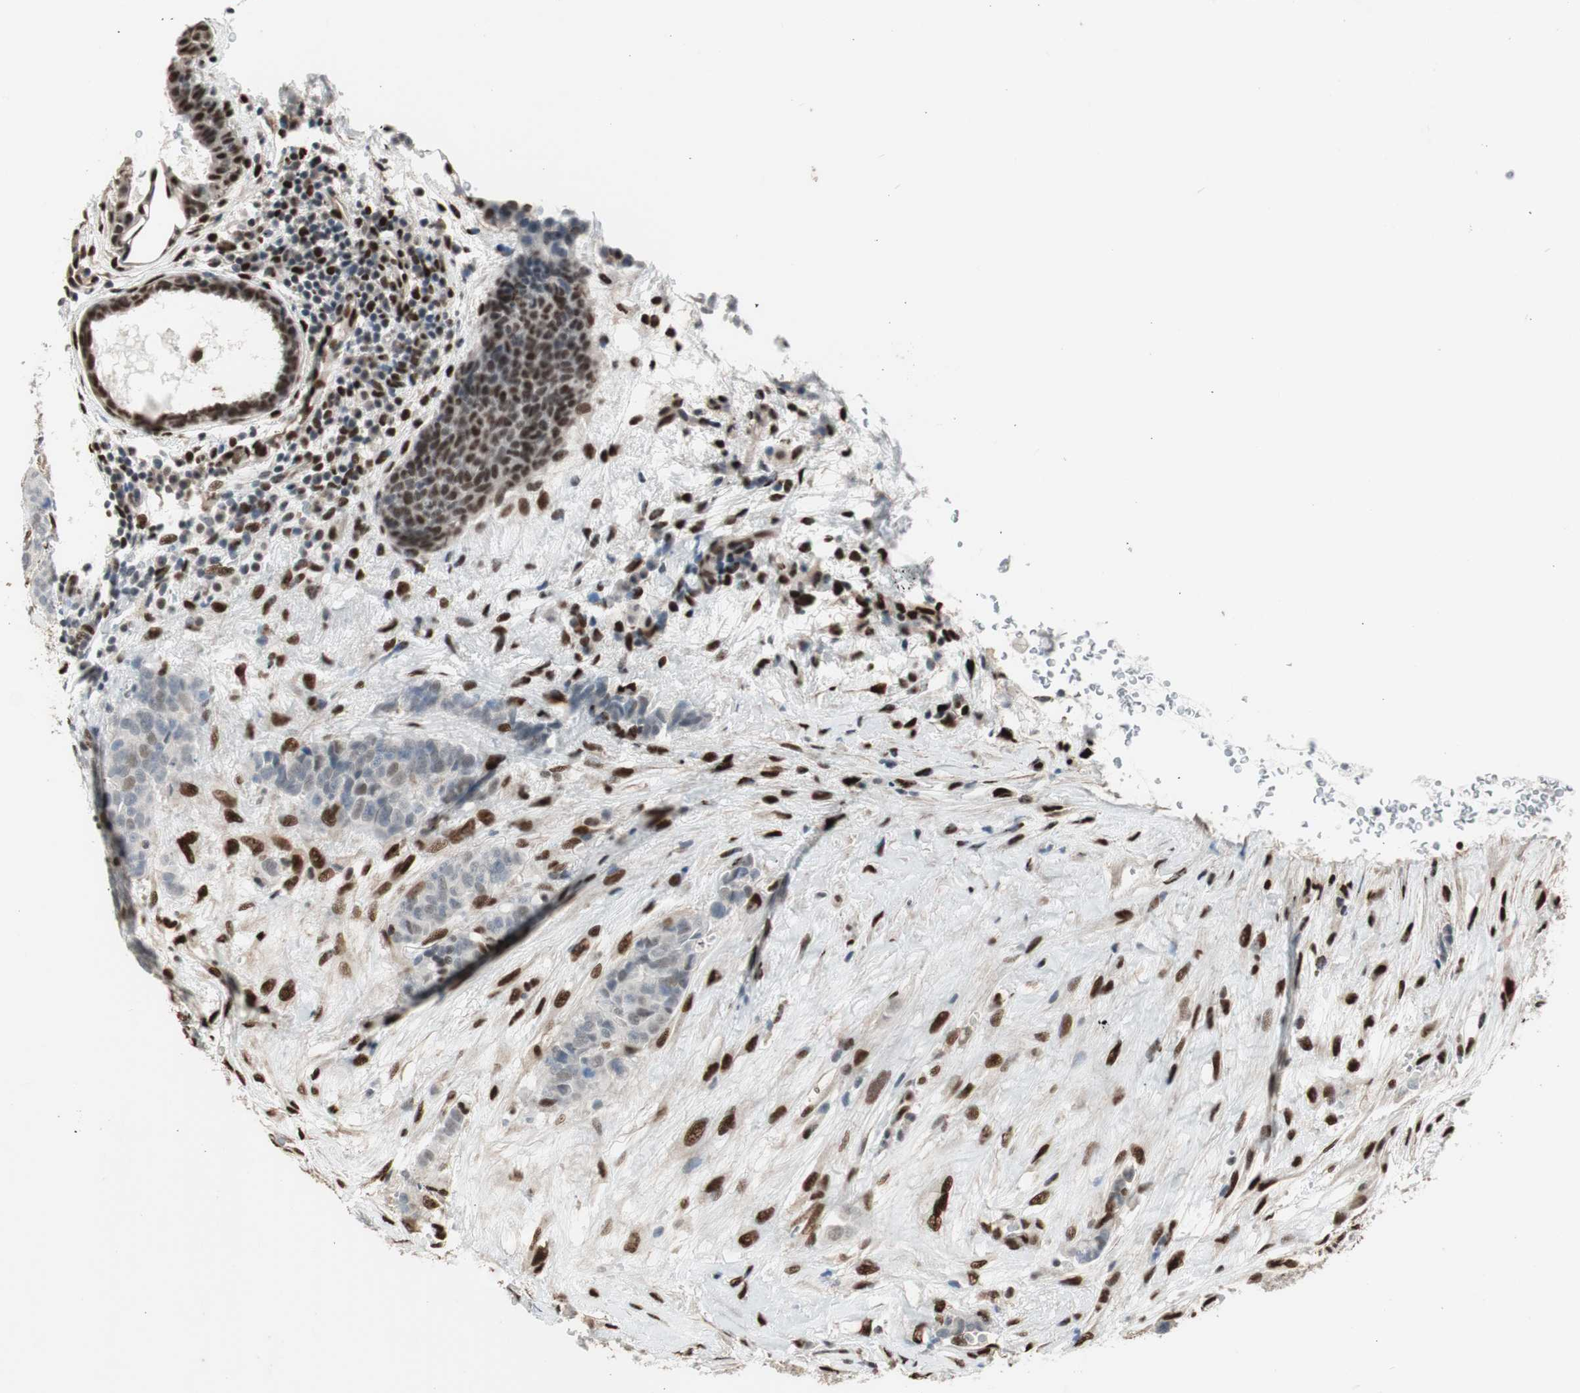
{"staining": {"intensity": "negative", "quantity": "none", "location": "none"}, "tissue": "breast cancer", "cell_type": "Tumor cells", "image_type": "cancer", "snomed": [{"axis": "morphology", "description": "Duct carcinoma"}, {"axis": "topography", "description": "Breast"}], "caption": "This is an IHC photomicrograph of human breast cancer. There is no staining in tumor cells.", "gene": "PML", "patient": {"sex": "female", "age": 40}}